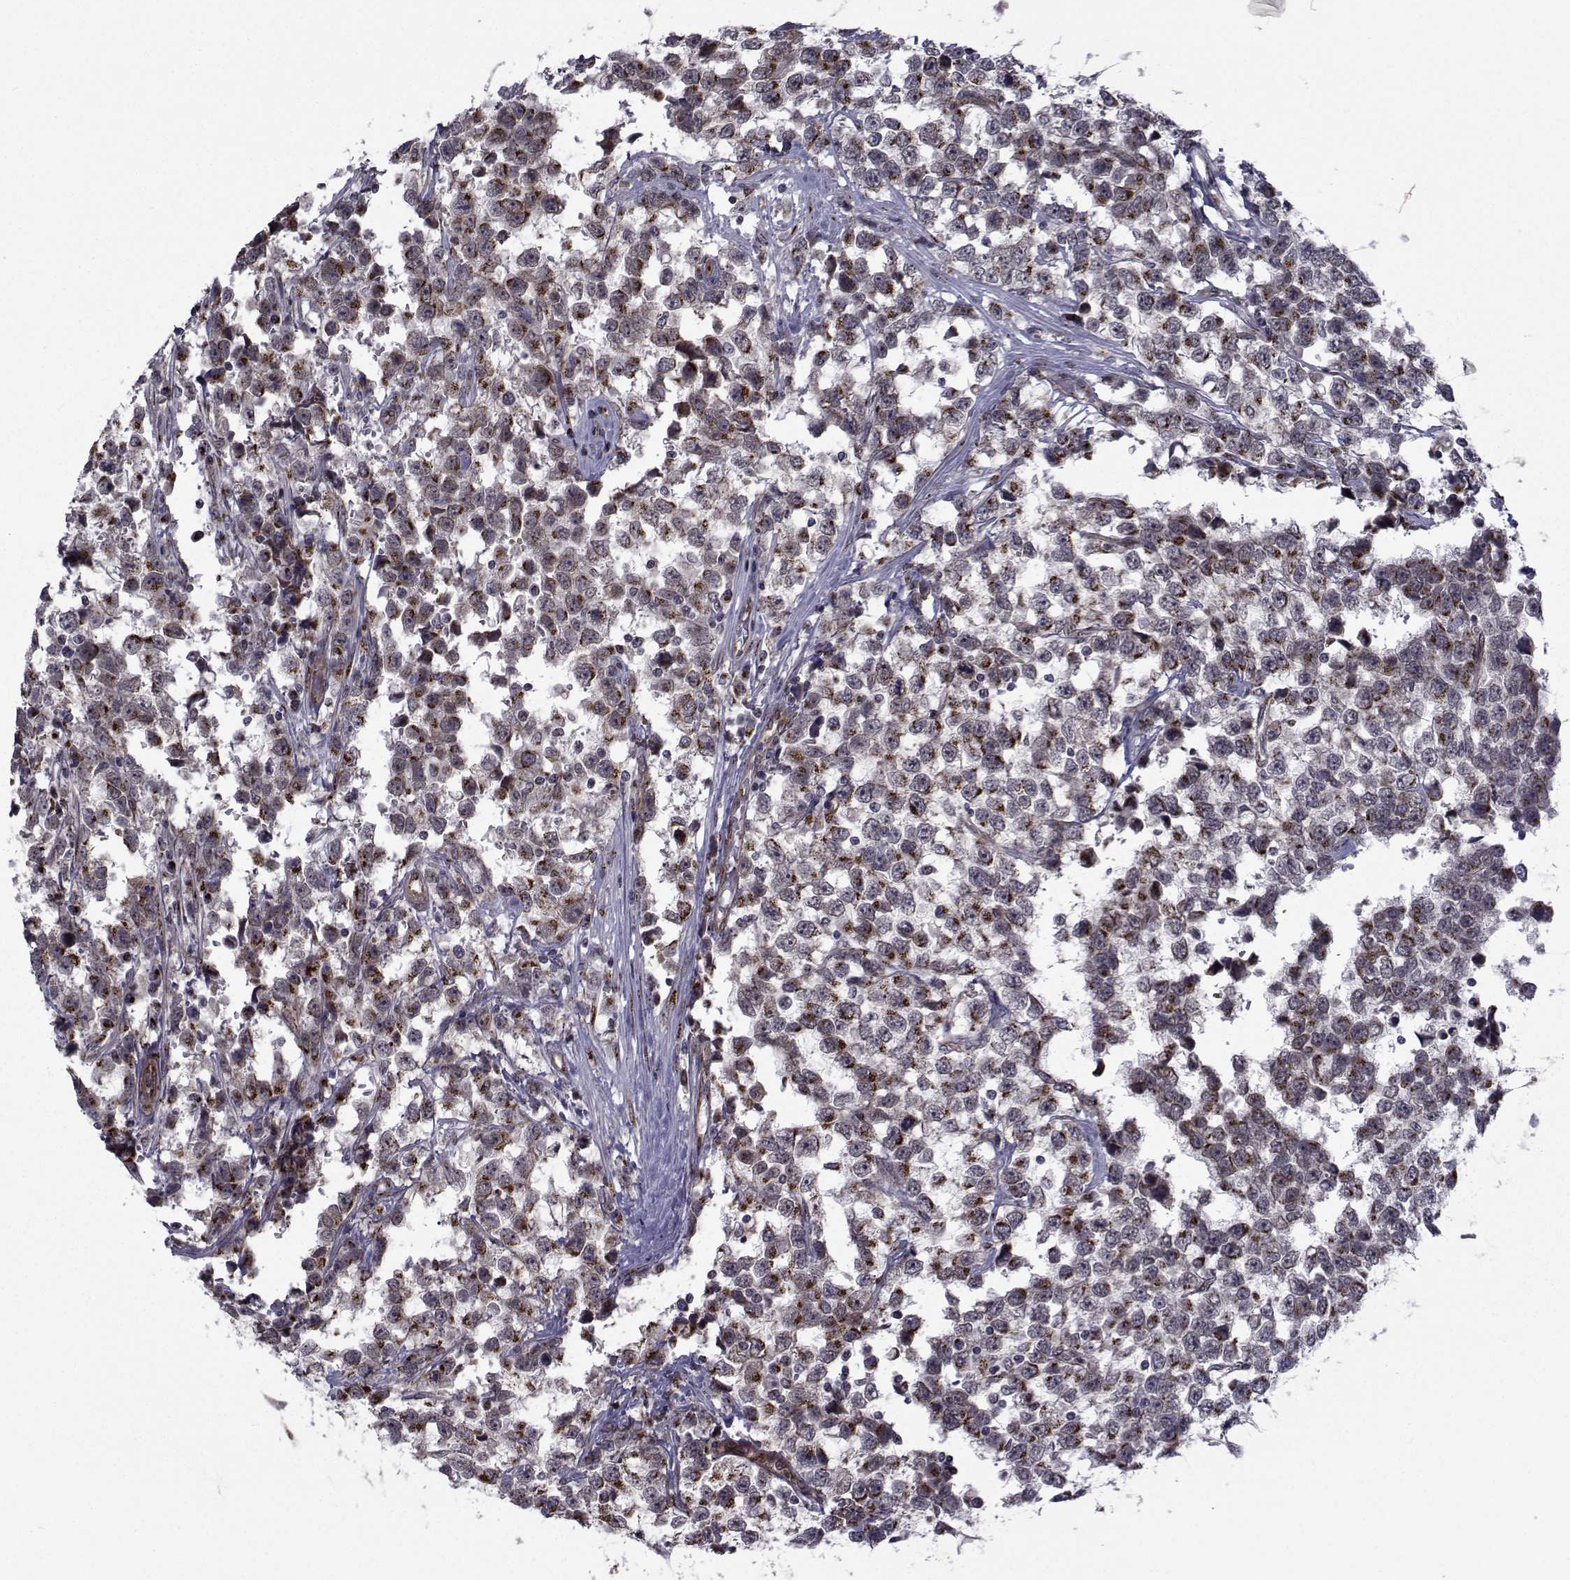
{"staining": {"intensity": "moderate", "quantity": "<25%", "location": "cytoplasmic/membranous"}, "tissue": "testis cancer", "cell_type": "Tumor cells", "image_type": "cancer", "snomed": [{"axis": "morphology", "description": "Seminoma, NOS"}, {"axis": "topography", "description": "Testis"}], "caption": "Testis cancer stained with immunohistochemistry exhibits moderate cytoplasmic/membranous positivity in about <25% of tumor cells.", "gene": "ATP6V1C2", "patient": {"sex": "male", "age": 34}}